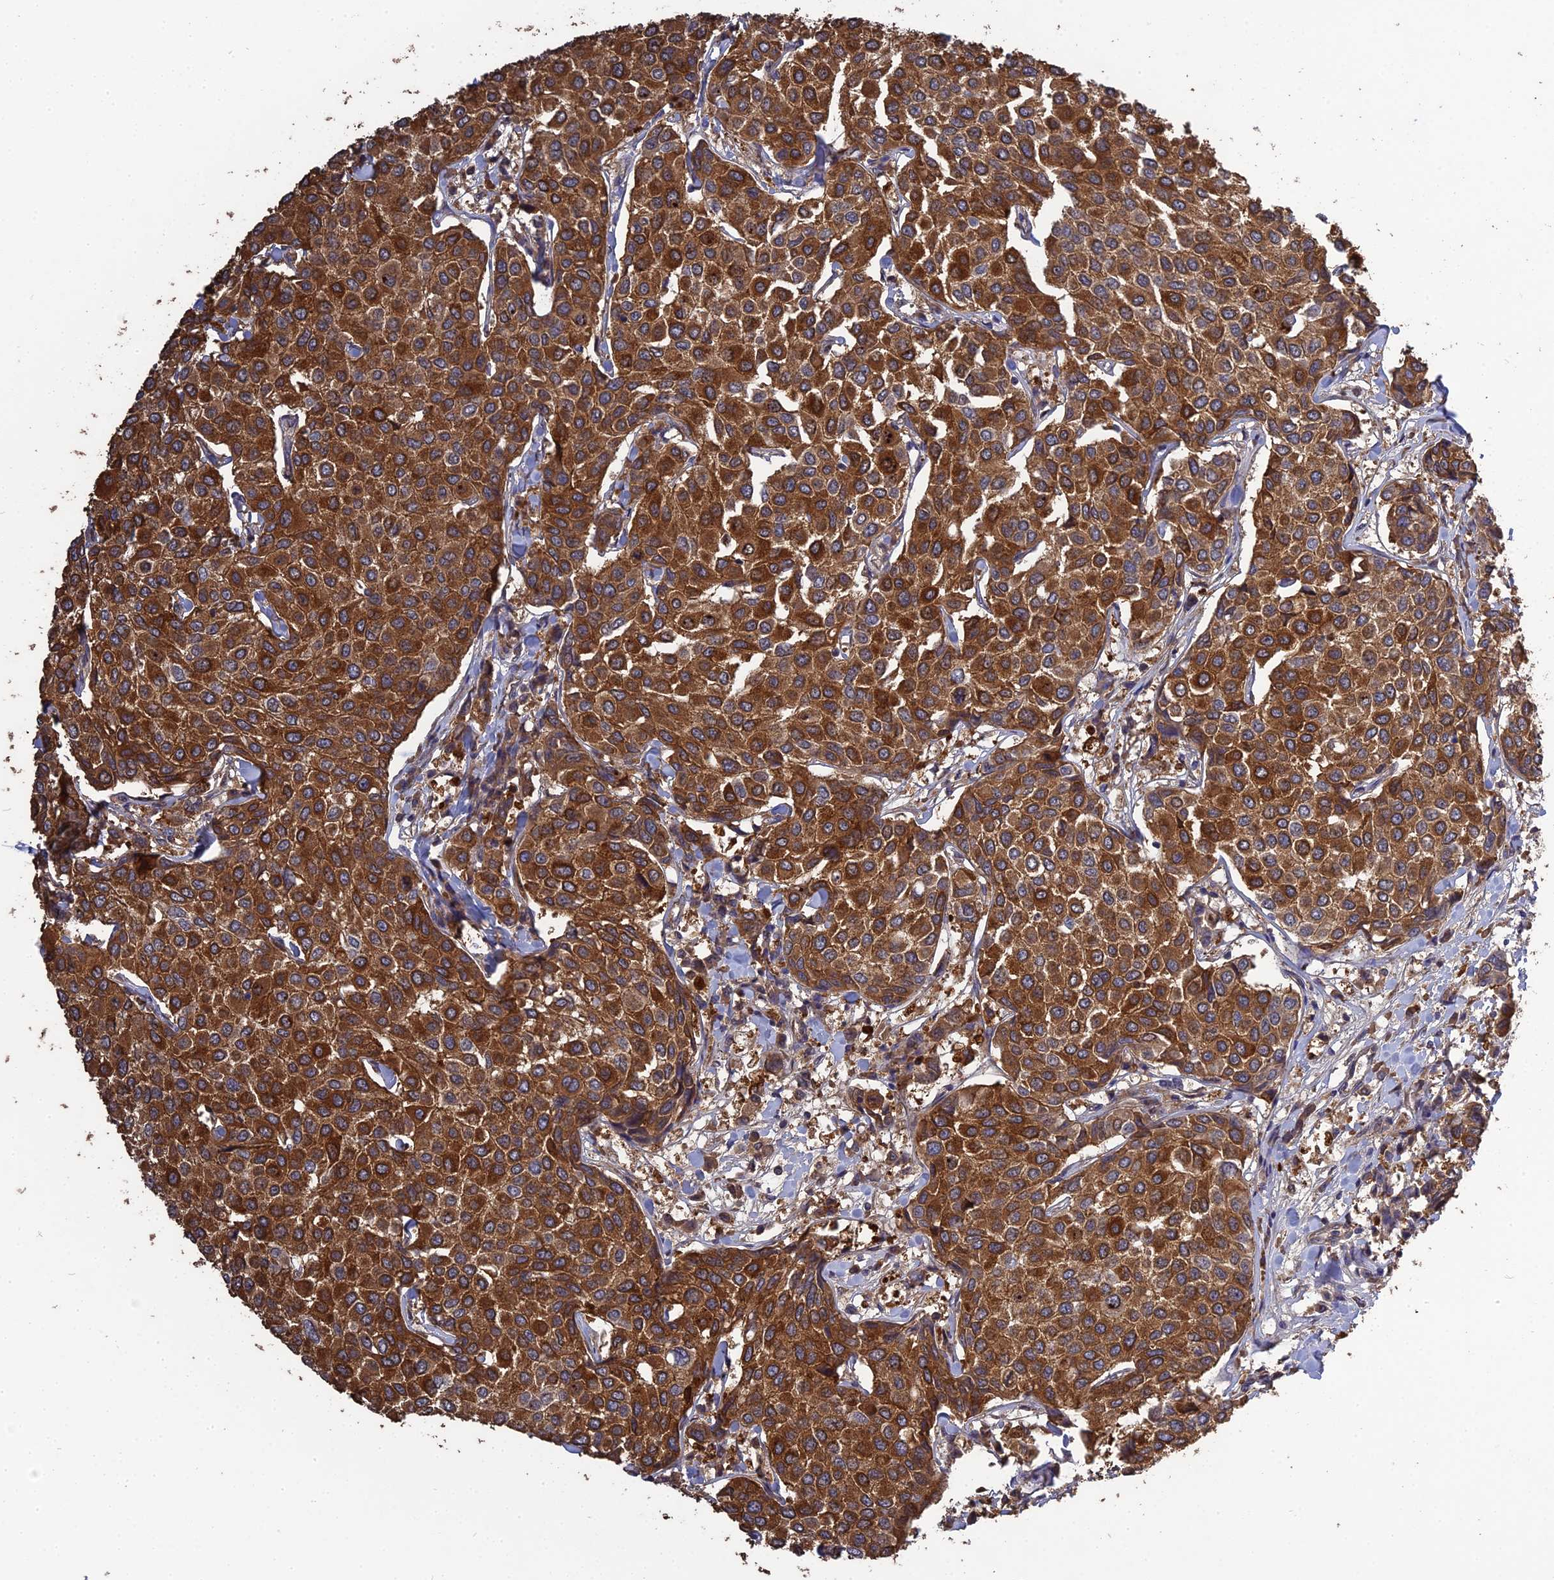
{"staining": {"intensity": "strong", "quantity": ">75%", "location": "cytoplasmic/membranous"}, "tissue": "breast cancer", "cell_type": "Tumor cells", "image_type": "cancer", "snomed": [{"axis": "morphology", "description": "Duct carcinoma"}, {"axis": "topography", "description": "Breast"}], "caption": "High-magnification brightfield microscopy of breast cancer (intraductal carcinoma) stained with DAB (3,3'-diaminobenzidine) (brown) and counterstained with hematoxylin (blue). tumor cells exhibit strong cytoplasmic/membranous positivity is appreciated in about>75% of cells.", "gene": "ARHGAP40", "patient": {"sex": "female", "age": 55}}